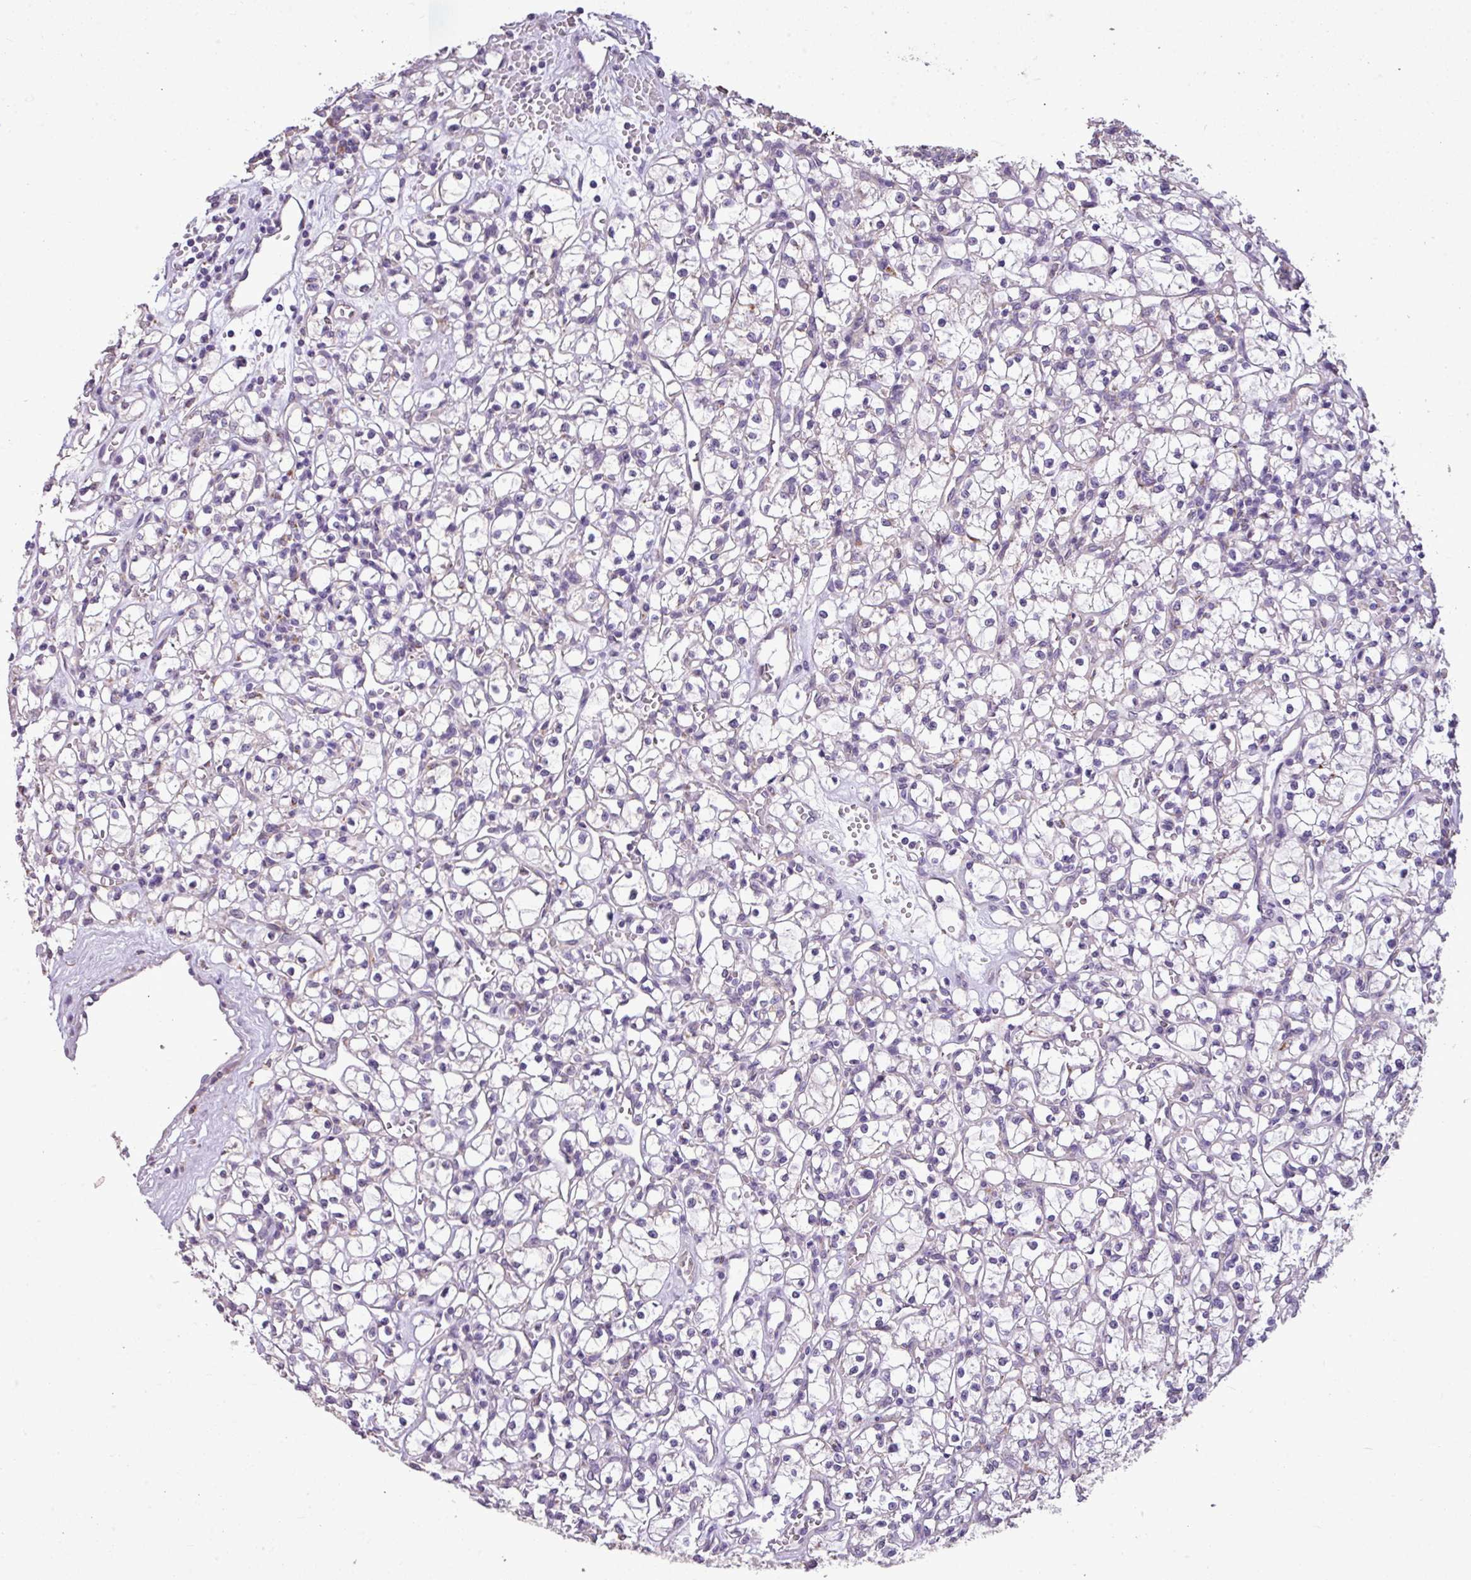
{"staining": {"intensity": "negative", "quantity": "none", "location": "none"}, "tissue": "renal cancer", "cell_type": "Tumor cells", "image_type": "cancer", "snomed": [{"axis": "morphology", "description": "Adenocarcinoma, NOS"}, {"axis": "topography", "description": "Kidney"}], "caption": "Renal cancer was stained to show a protein in brown. There is no significant positivity in tumor cells.", "gene": "ALDH2", "patient": {"sex": "female", "age": 59}}